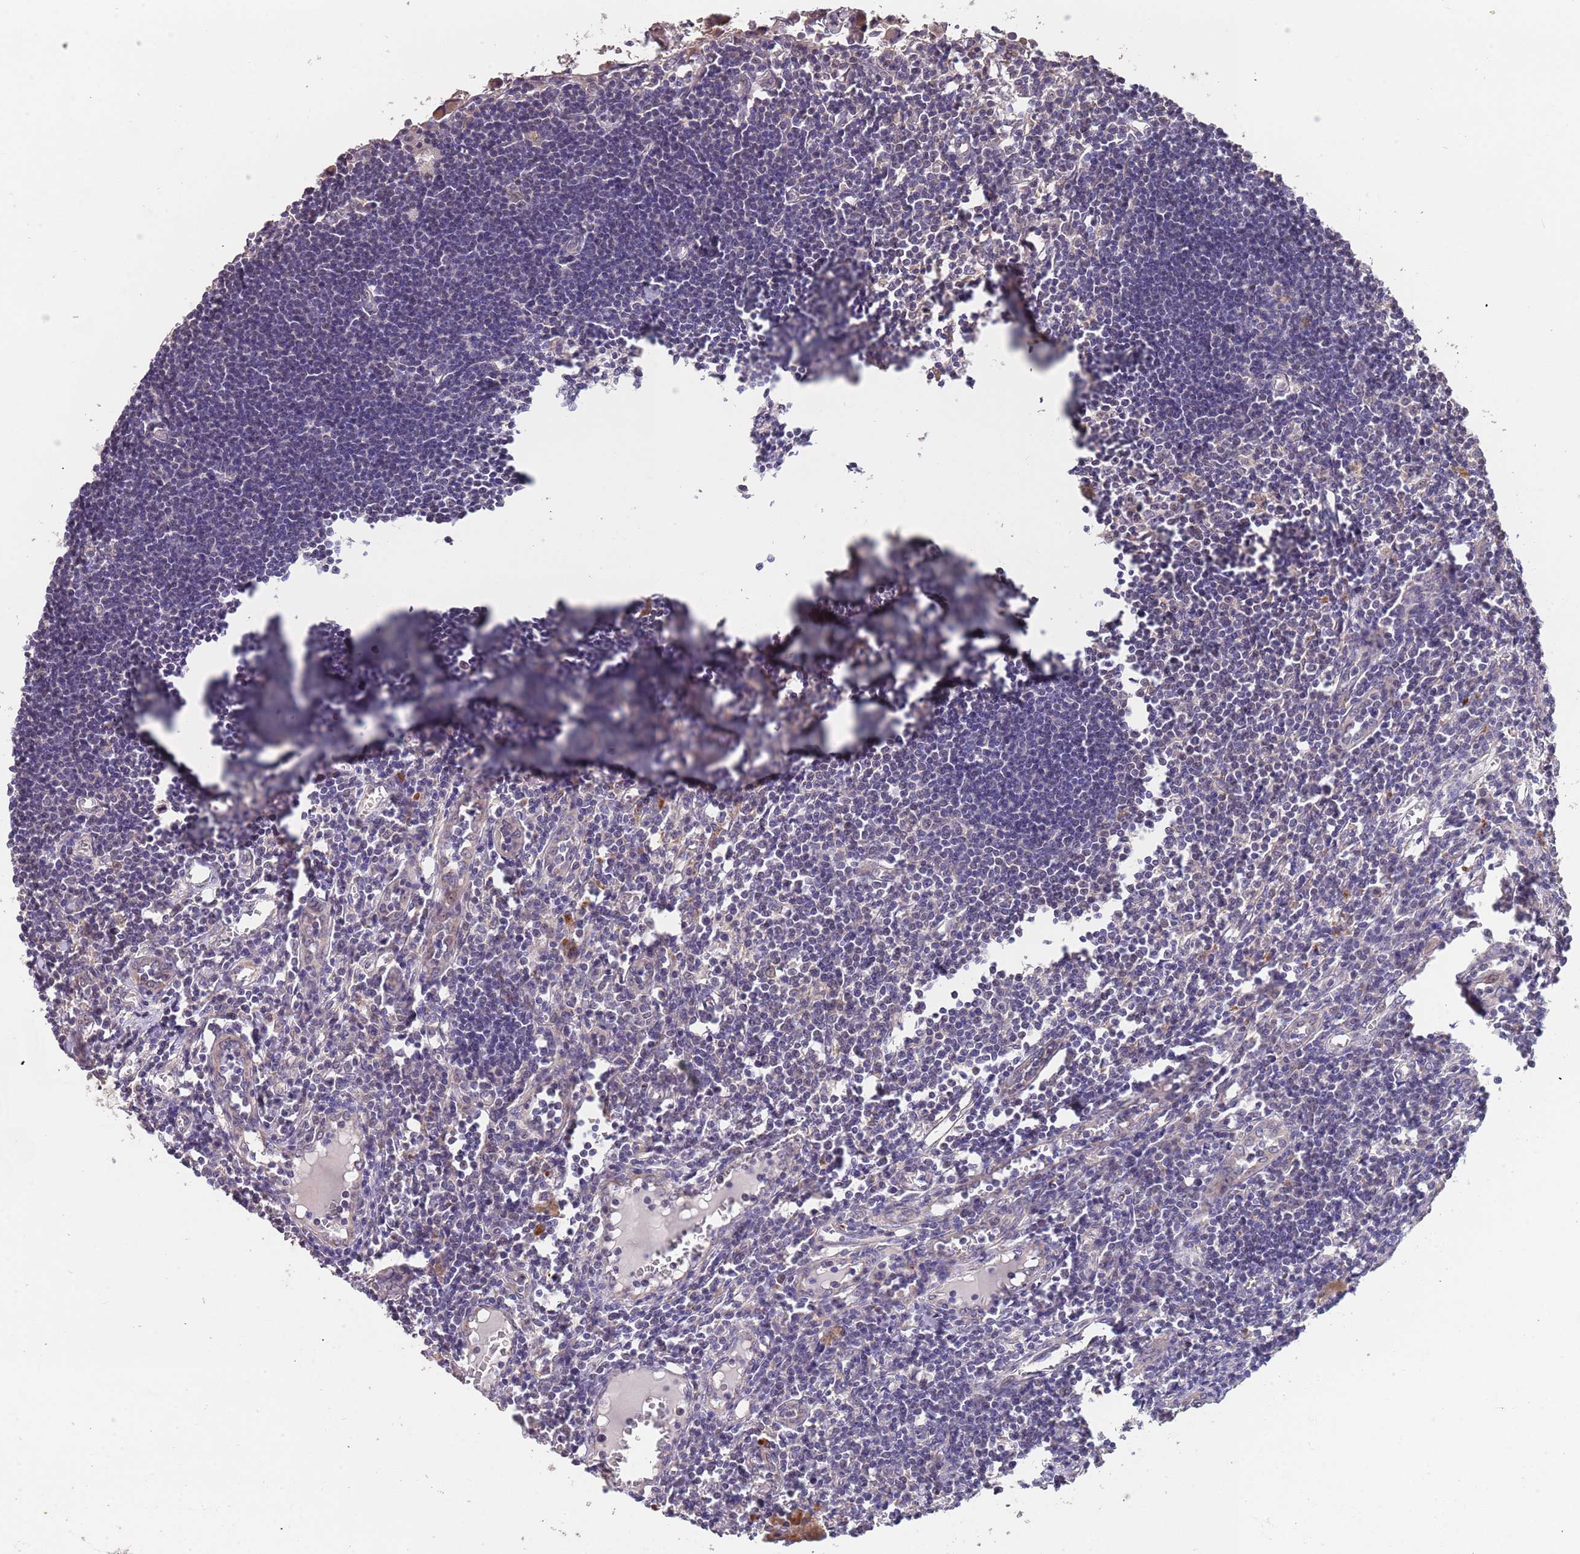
{"staining": {"intensity": "negative", "quantity": "none", "location": "none"}, "tissue": "lymph node", "cell_type": "Germinal center cells", "image_type": "normal", "snomed": [{"axis": "morphology", "description": "Normal tissue, NOS"}, {"axis": "morphology", "description": "Malignant melanoma, Metastatic site"}, {"axis": "topography", "description": "Lymph node"}], "caption": "Immunohistochemistry micrograph of benign lymph node: lymph node stained with DAB shows no significant protein positivity in germinal center cells.", "gene": "TMEM64", "patient": {"sex": "male", "age": 41}}